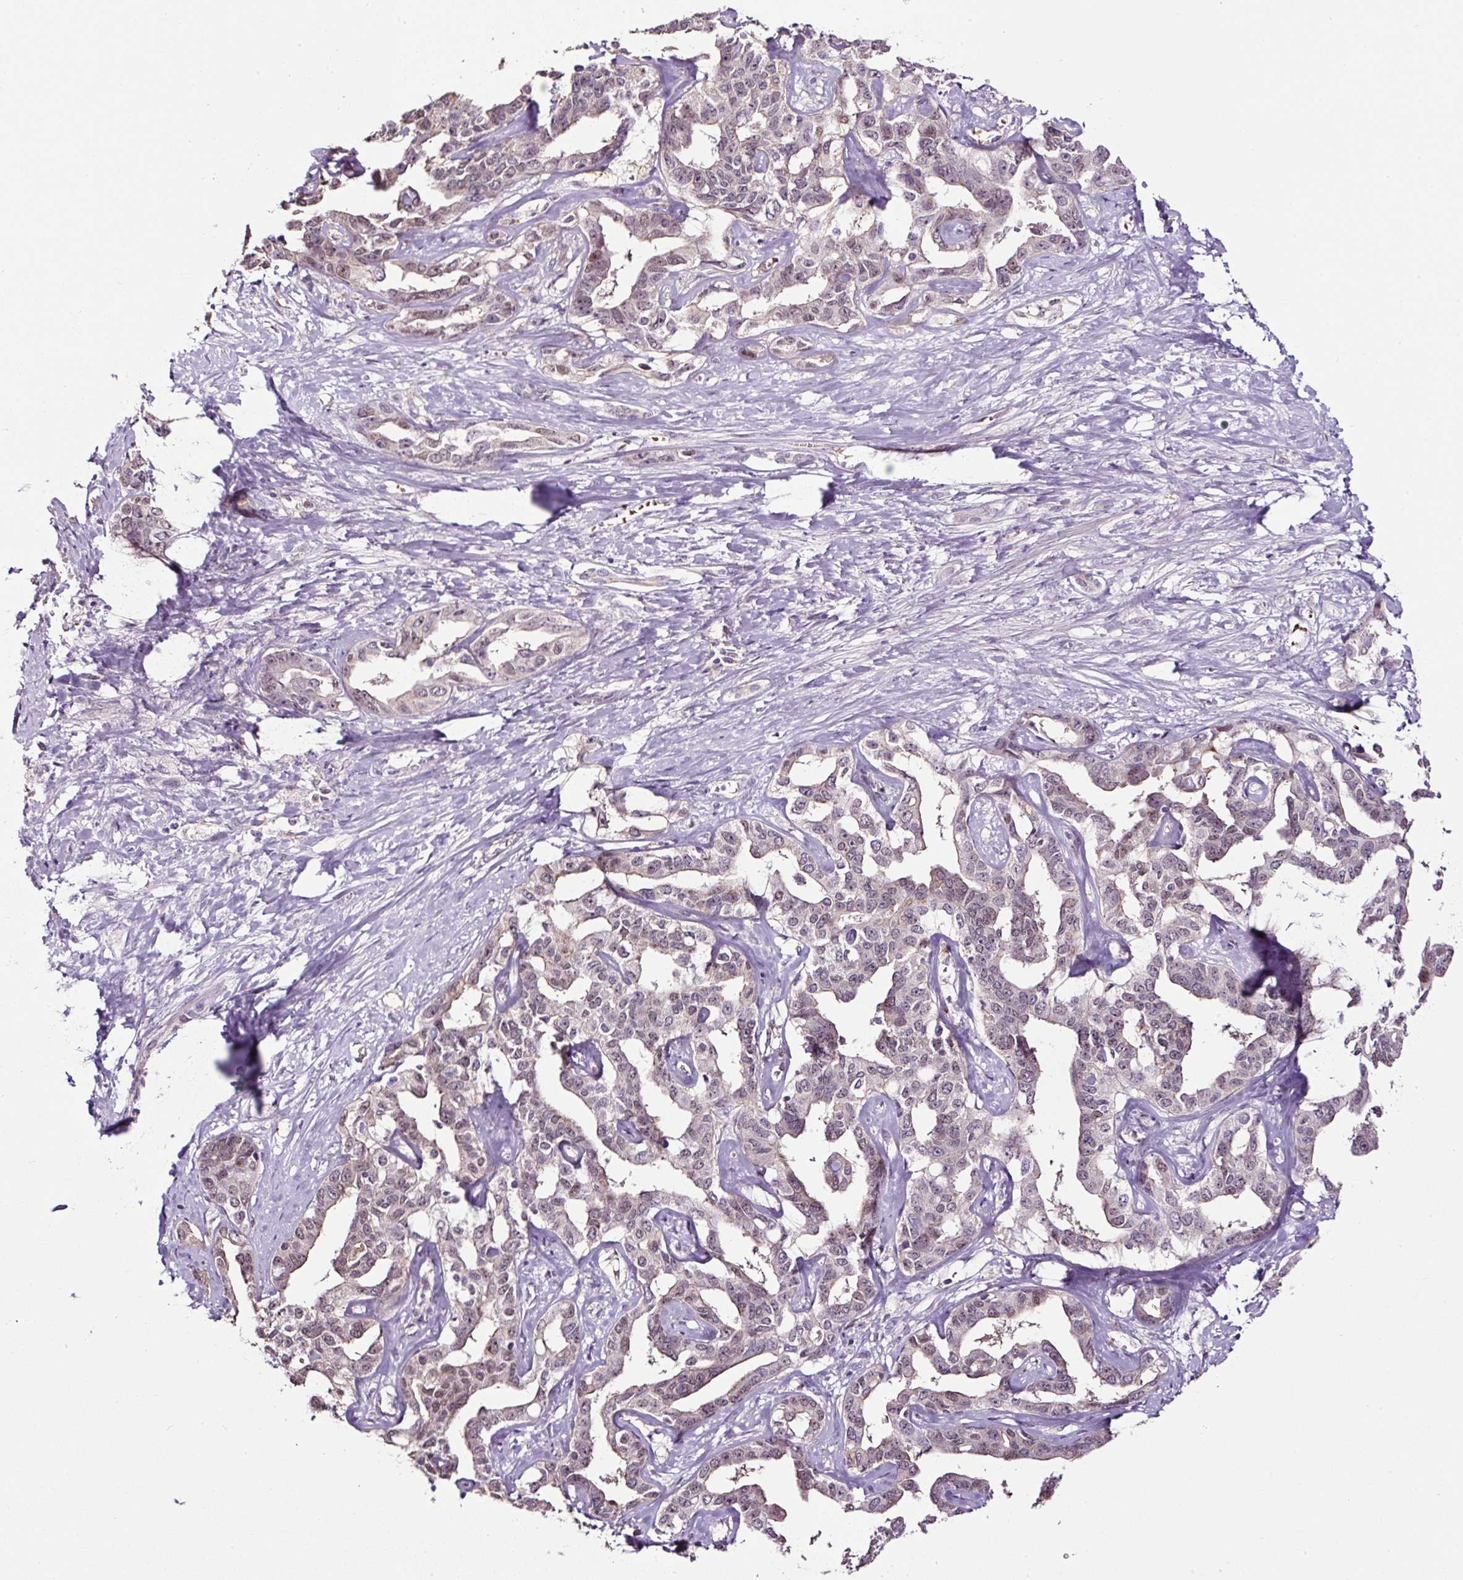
{"staining": {"intensity": "weak", "quantity": "25%-75%", "location": "nuclear"}, "tissue": "liver cancer", "cell_type": "Tumor cells", "image_type": "cancer", "snomed": [{"axis": "morphology", "description": "Cholangiocarcinoma"}, {"axis": "topography", "description": "Liver"}], "caption": "Liver cancer (cholangiocarcinoma) stained for a protein (brown) exhibits weak nuclear positive expression in about 25%-75% of tumor cells.", "gene": "LRRC24", "patient": {"sex": "male", "age": 59}}